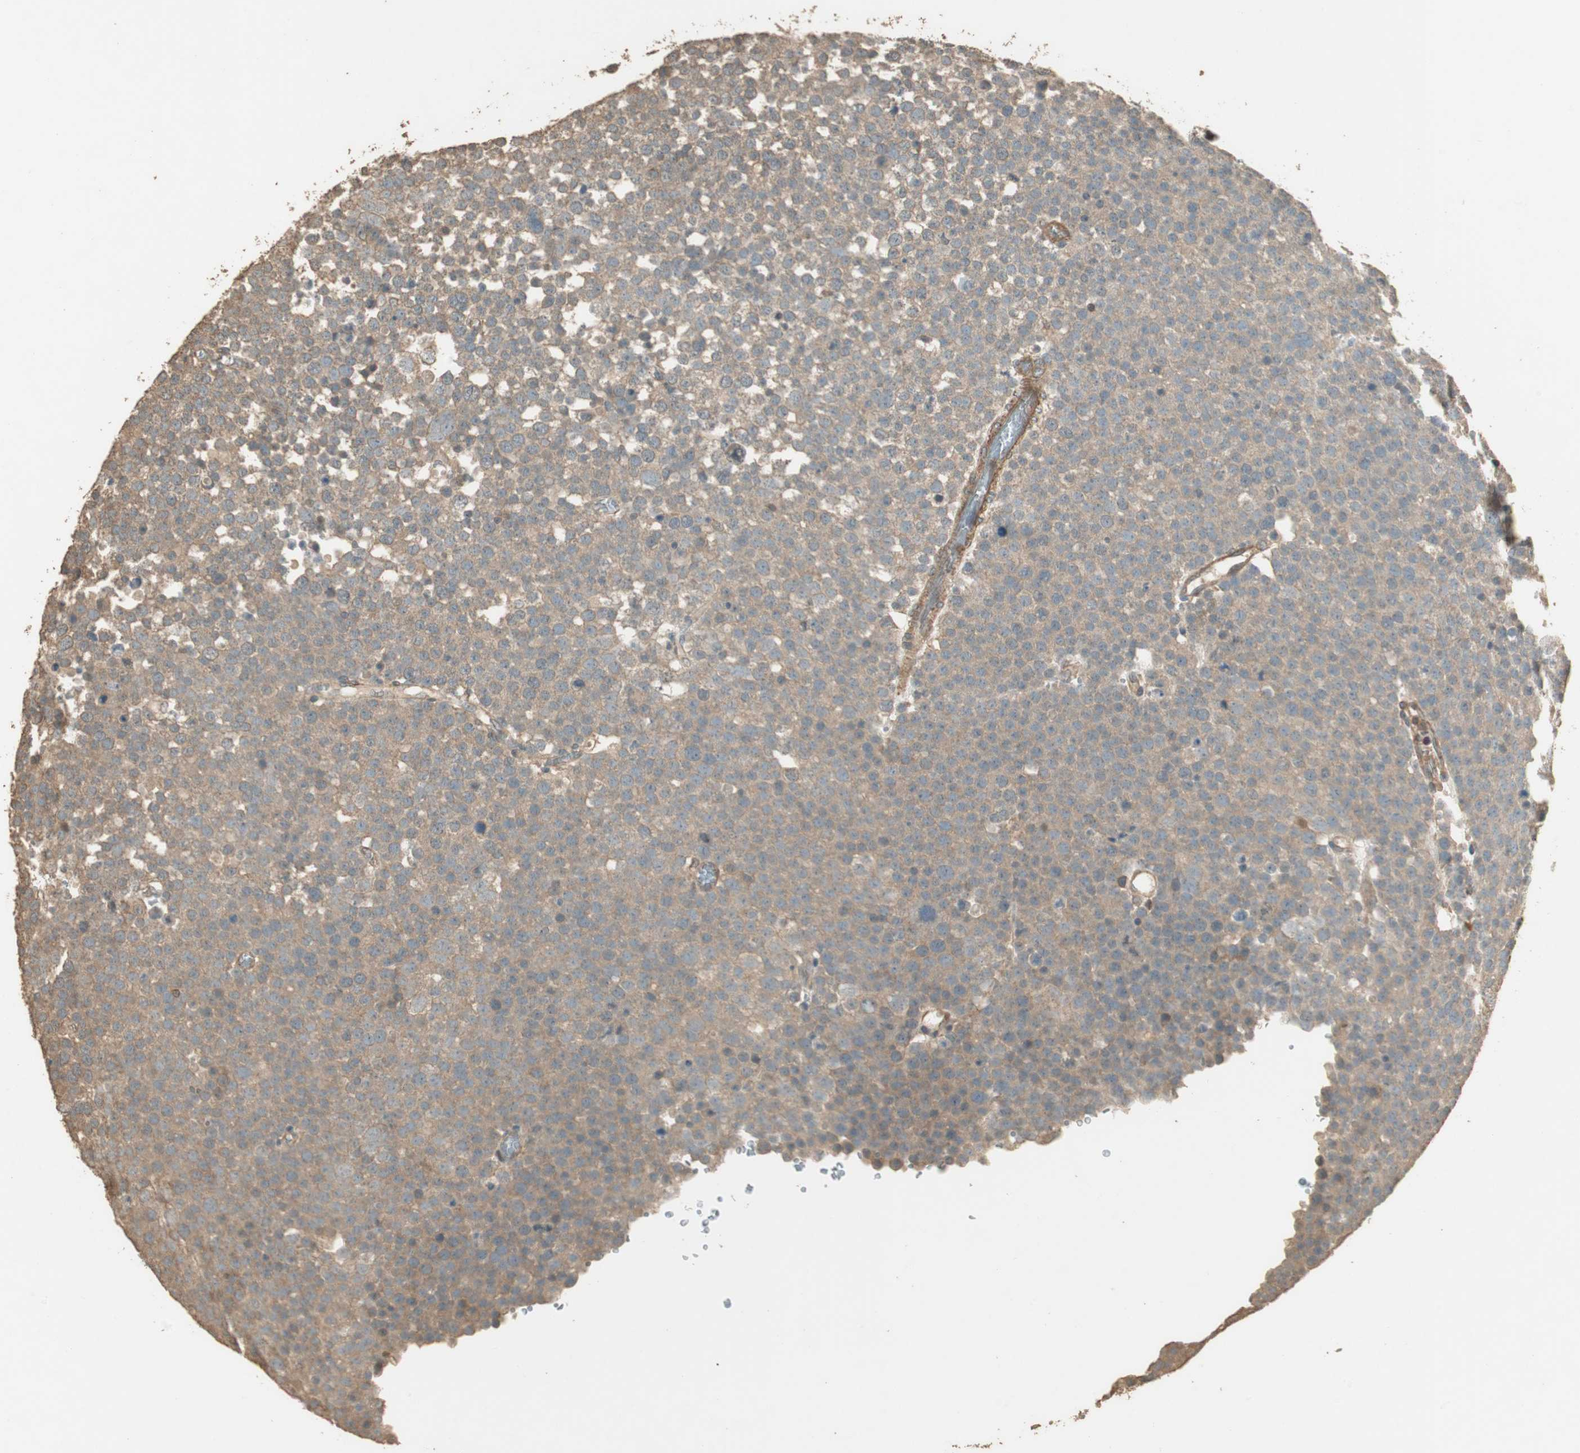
{"staining": {"intensity": "weak", "quantity": ">75%", "location": "cytoplasmic/membranous"}, "tissue": "testis cancer", "cell_type": "Tumor cells", "image_type": "cancer", "snomed": [{"axis": "morphology", "description": "Seminoma, NOS"}, {"axis": "topography", "description": "Testis"}], "caption": "This histopathology image shows immunohistochemistry (IHC) staining of human seminoma (testis), with low weak cytoplasmic/membranous expression in about >75% of tumor cells.", "gene": "USP2", "patient": {"sex": "male", "age": 71}}